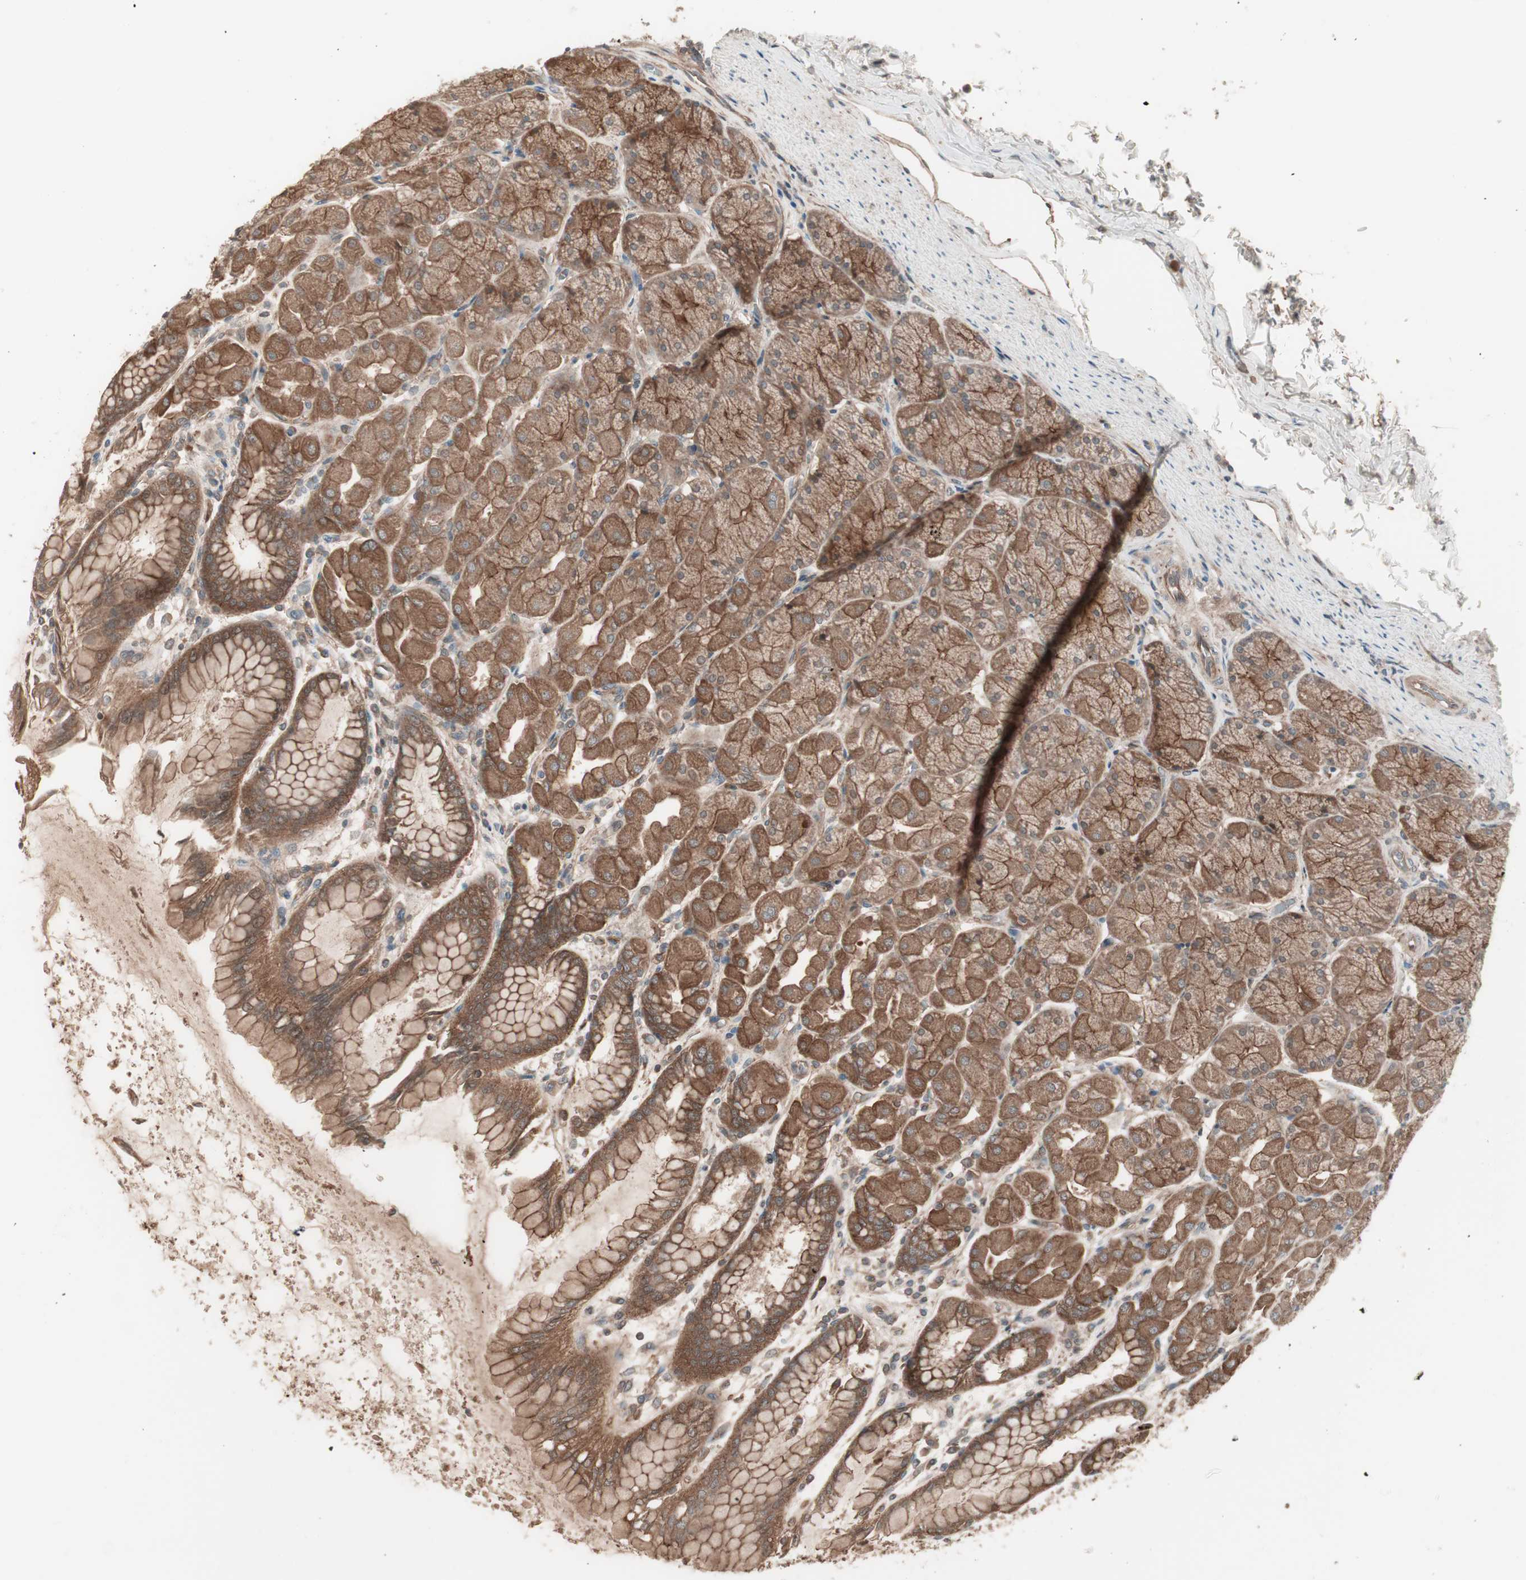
{"staining": {"intensity": "strong", "quantity": ">75%", "location": "cytoplasmic/membranous"}, "tissue": "stomach", "cell_type": "Glandular cells", "image_type": "normal", "snomed": [{"axis": "morphology", "description": "Normal tissue, NOS"}, {"axis": "topography", "description": "Stomach, upper"}], "caption": "The immunohistochemical stain shows strong cytoplasmic/membranous positivity in glandular cells of benign stomach. (DAB IHC, brown staining for protein, blue staining for nuclei).", "gene": "TFPI", "patient": {"sex": "female", "age": 56}}